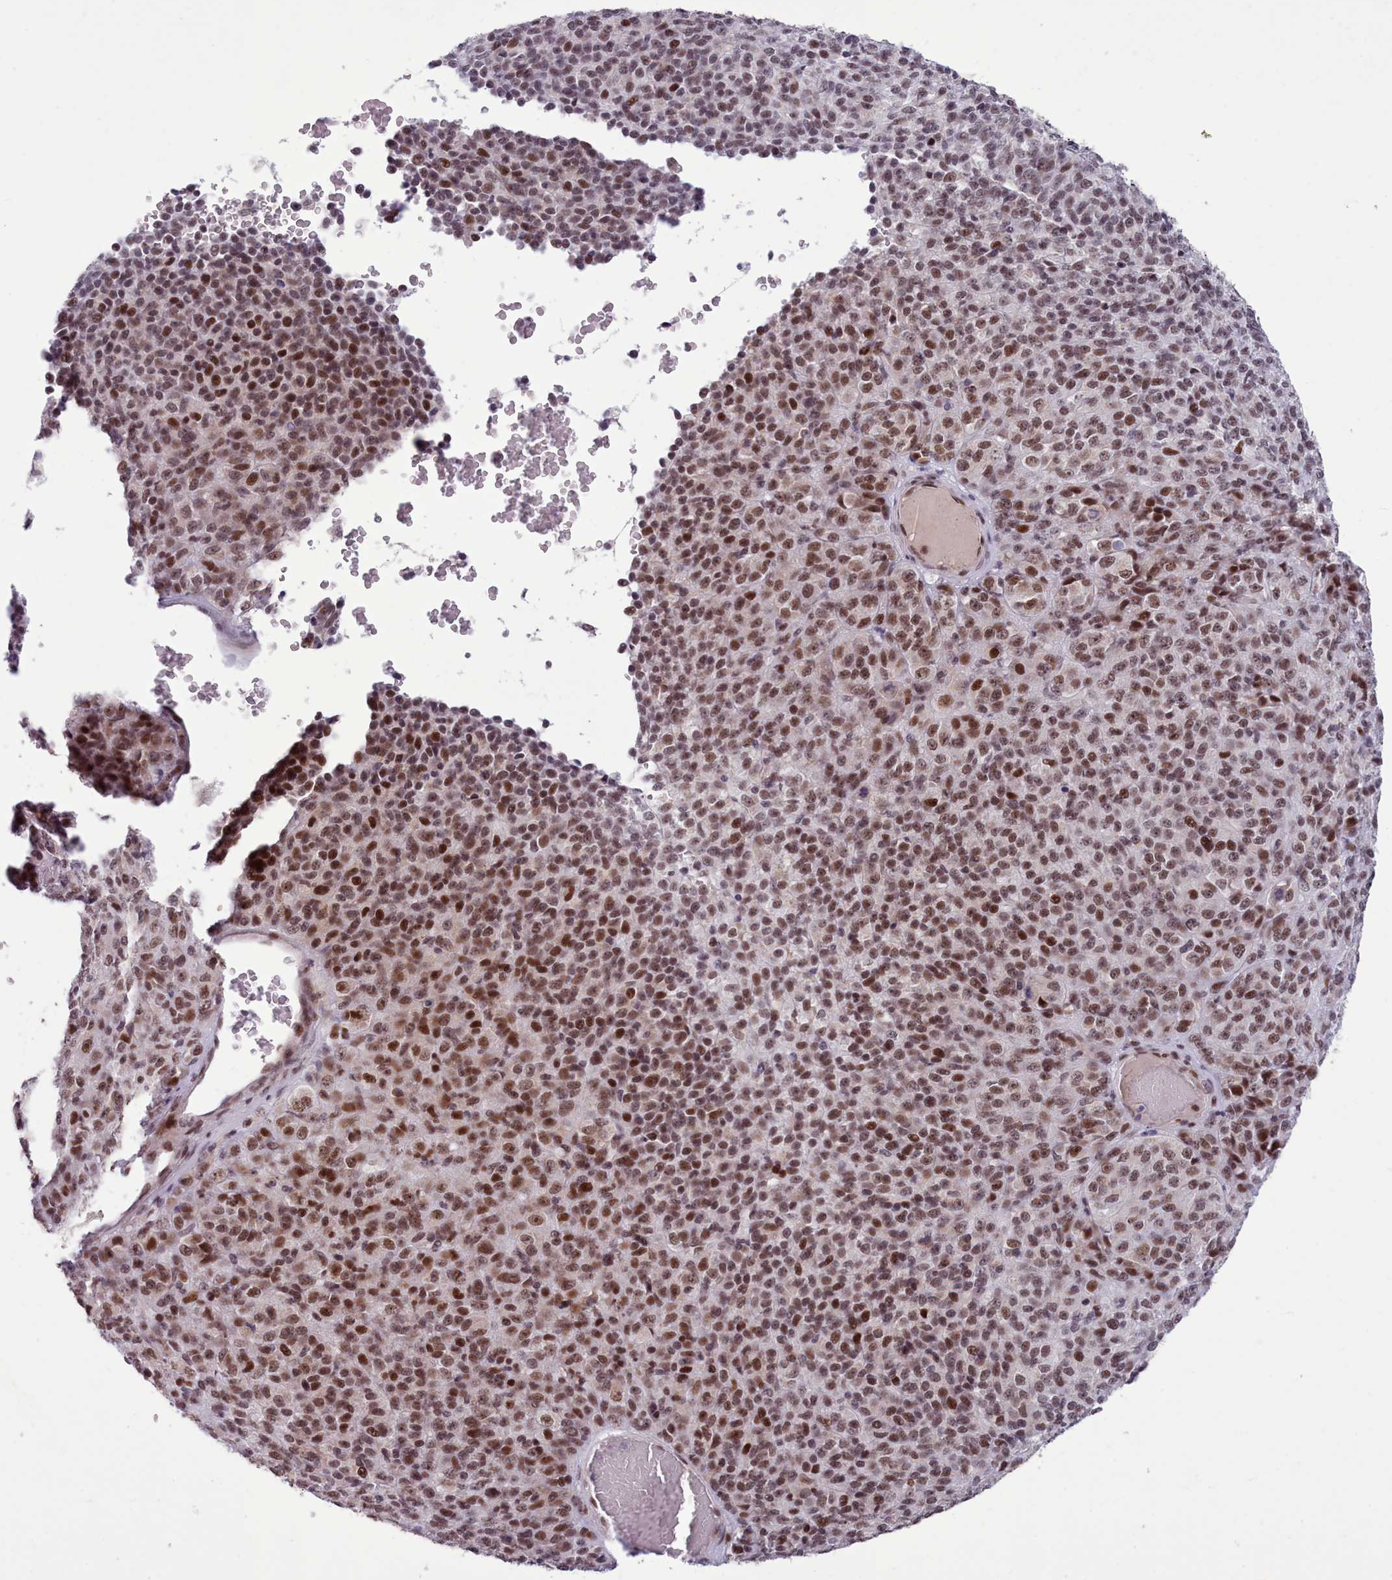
{"staining": {"intensity": "strong", "quantity": ">75%", "location": "nuclear"}, "tissue": "melanoma", "cell_type": "Tumor cells", "image_type": "cancer", "snomed": [{"axis": "morphology", "description": "Malignant melanoma, Metastatic site"}, {"axis": "topography", "description": "Brain"}], "caption": "A micrograph showing strong nuclear staining in about >75% of tumor cells in melanoma, as visualized by brown immunohistochemical staining.", "gene": "RFX1", "patient": {"sex": "female", "age": 56}}